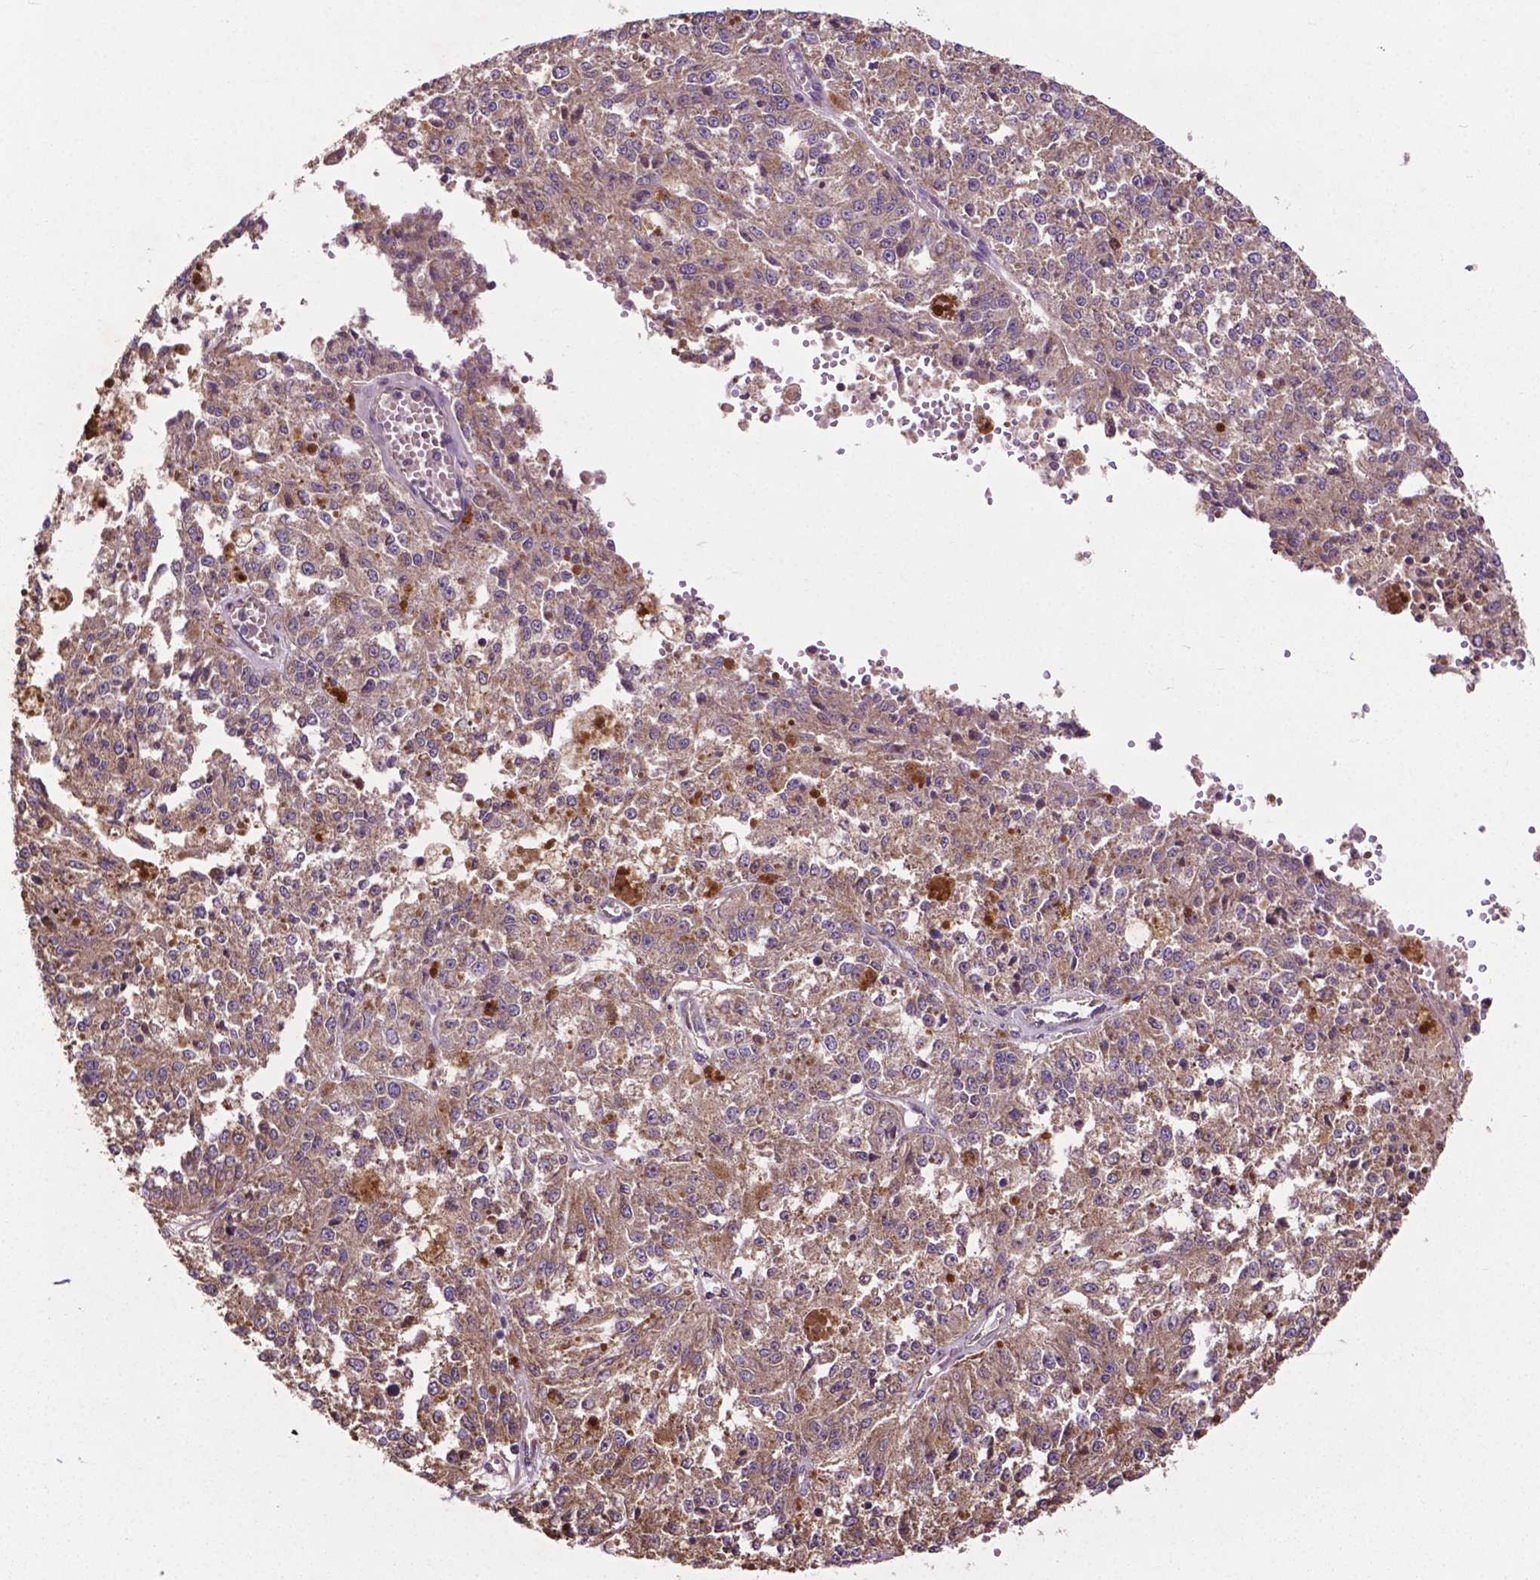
{"staining": {"intensity": "weak", "quantity": ">75%", "location": "cytoplasmic/membranous"}, "tissue": "melanoma", "cell_type": "Tumor cells", "image_type": "cancer", "snomed": [{"axis": "morphology", "description": "Malignant melanoma, Metastatic site"}, {"axis": "topography", "description": "Lymph node"}], "caption": "Human malignant melanoma (metastatic site) stained with a protein marker demonstrates weak staining in tumor cells.", "gene": "GJA9", "patient": {"sex": "female", "age": 64}}